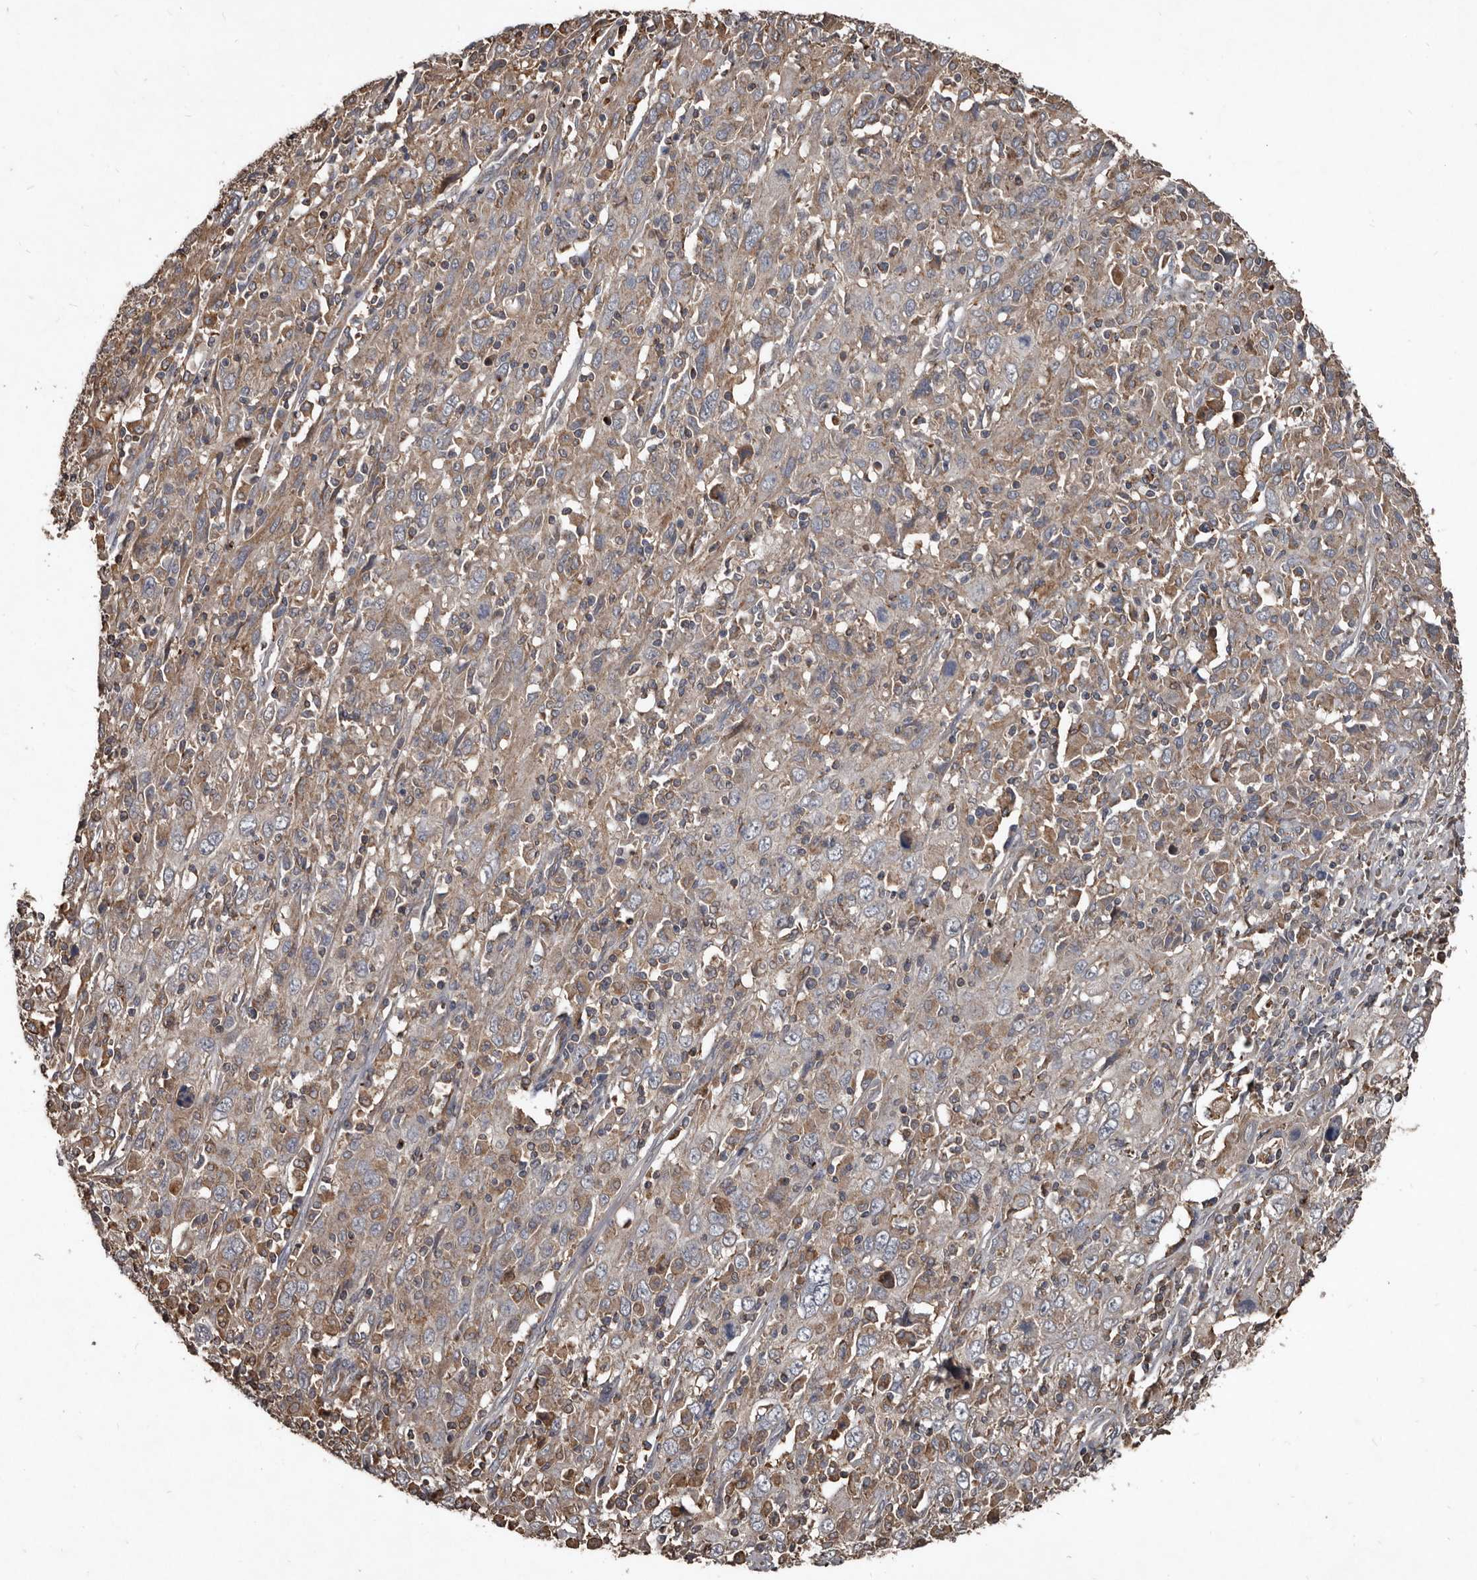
{"staining": {"intensity": "weak", "quantity": "25%-75%", "location": "cytoplasmic/membranous"}, "tissue": "cervical cancer", "cell_type": "Tumor cells", "image_type": "cancer", "snomed": [{"axis": "morphology", "description": "Squamous cell carcinoma, NOS"}, {"axis": "topography", "description": "Cervix"}], "caption": "There is low levels of weak cytoplasmic/membranous expression in tumor cells of cervical squamous cell carcinoma, as demonstrated by immunohistochemical staining (brown color).", "gene": "GREB1", "patient": {"sex": "female", "age": 46}}